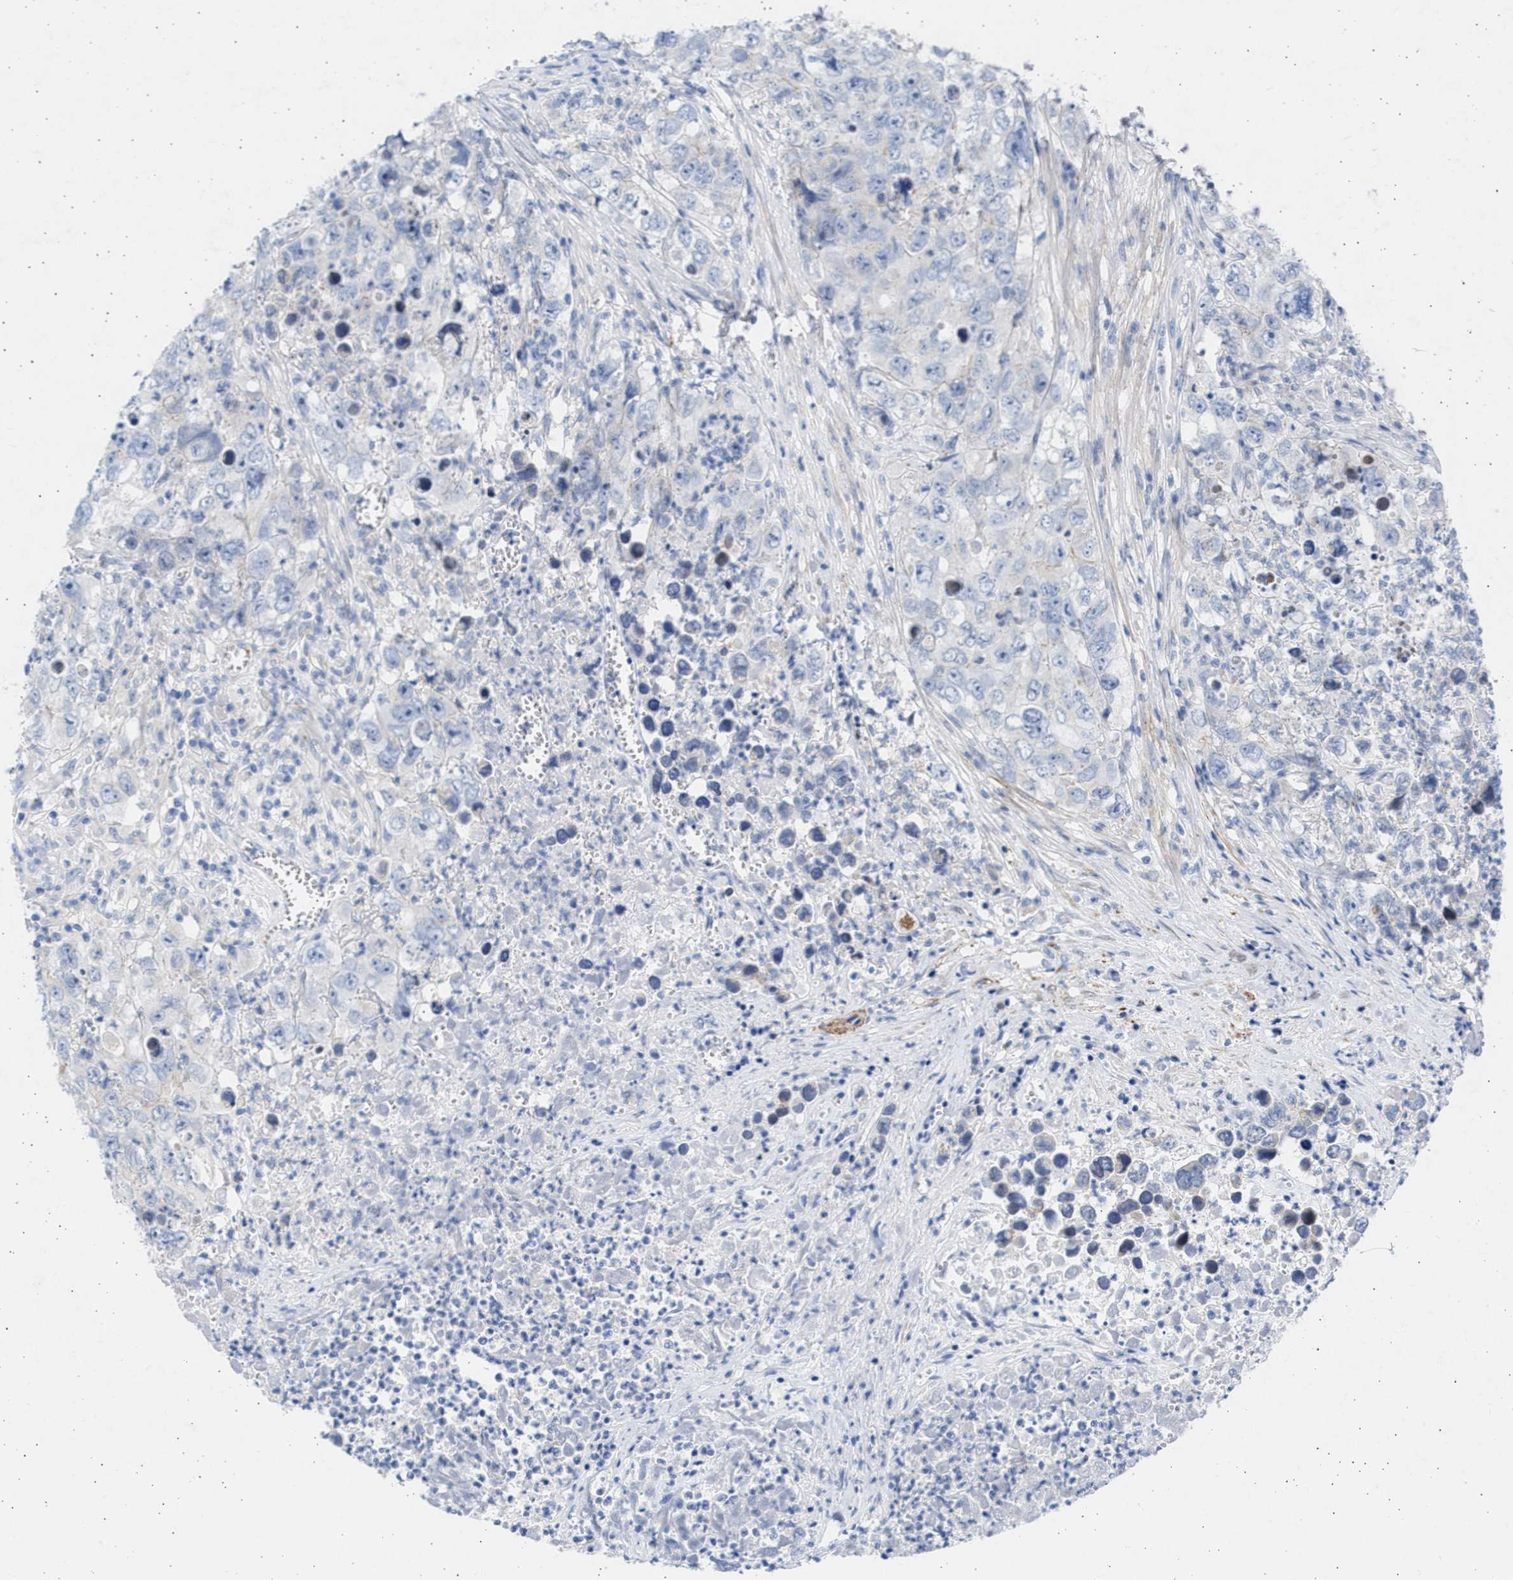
{"staining": {"intensity": "negative", "quantity": "none", "location": "none"}, "tissue": "testis cancer", "cell_type": "Tumor cells", "image_type": "cancer", "snomed": [{"axis": "morphology", "description": "Seminoma, NOS"}, {"axis": "morphology", "description": "Carcinoma, Embryonal, NOS"}, {"axis": "topography", "description": "Testis"}], "caption": "This photomicrograph is of testis seminoma stained with immunohistochemistry (IHC) to label a protein in brown with the nuclei are counter-stained blue. There is no expression in tumor cells.", "gene": "NBR1", "patient": {"sex": "male", "age": 43}}